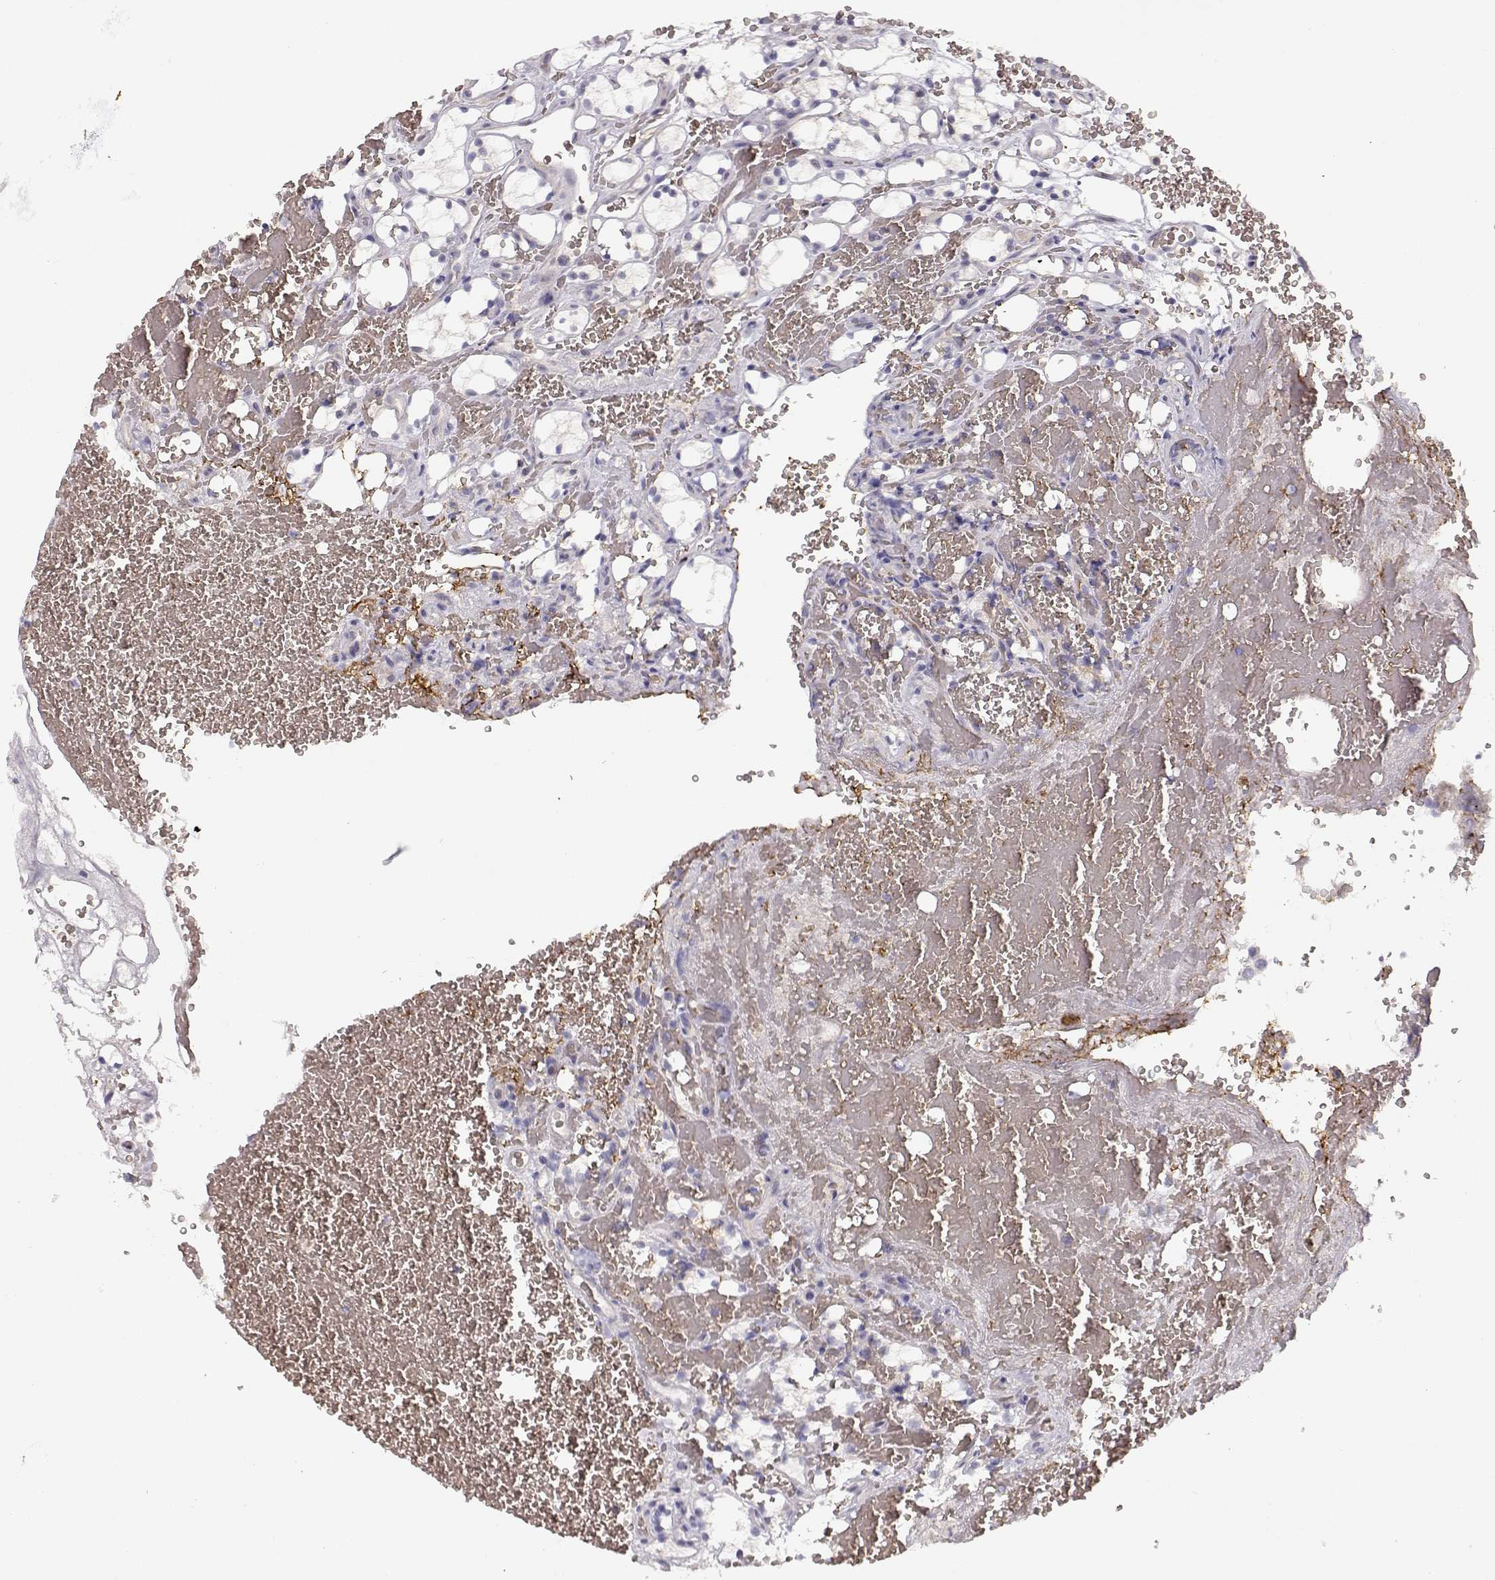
{"staining": {"intensity": "negative", "quantity": "none", "location": "none"}, "tissue": "renal cancer", "cell_type": "Tumor cells", "image_type": "cancer", "snomed": [{"axis": "morphology", "description": "Adenocarcinoma, NOS"}, {"axis": "topography", "description": "Kidney"}], "caption": "The histopathology image reveals no staining of tumor cells in renal cancer.", "gene": "TTC26", "patient": {"sex": "female", "age": 69}}